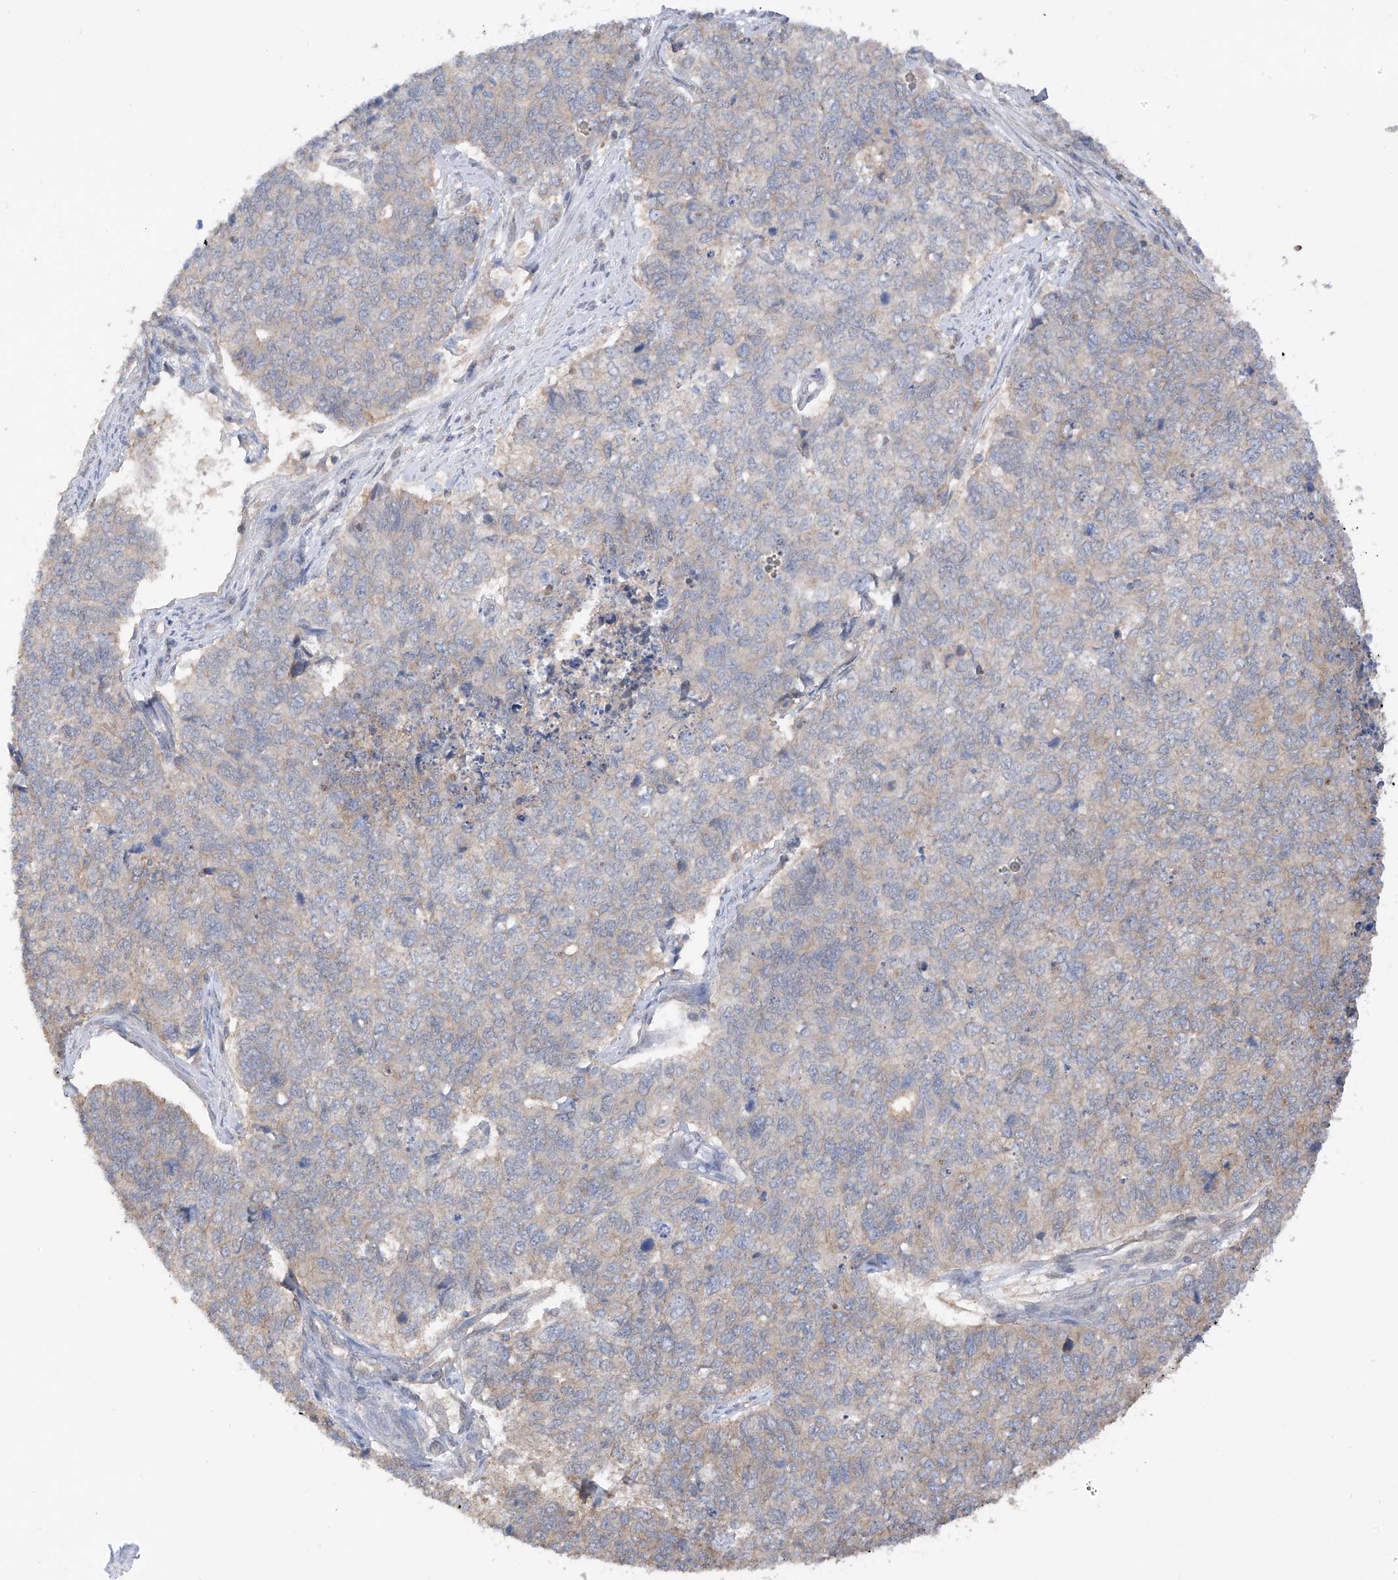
{"staining": {"intensity": "weak", "quantity": "25%-75%", "location": "cytoplasmic/membranous"}, "tissue": "cervical cancer", "cell_type": "Tumor cells", "image_type": "cancer", "snomed": [{"axis": "morphology", "description": "Squamous cell carcinoma, NOS"}, {"axis": "topography", "description": "Cervix"}], "caption": "Cervical squamous cell carcinoma stained with IHC demonstrates weak cytoplasmic/membranous positivity in approximately 25%-75% of tumor cells. The protein is shown in brown color, while the nuclei are stained blue.", "gene": "RPAIN", "patient": {"sex": "female", "age": 63}}